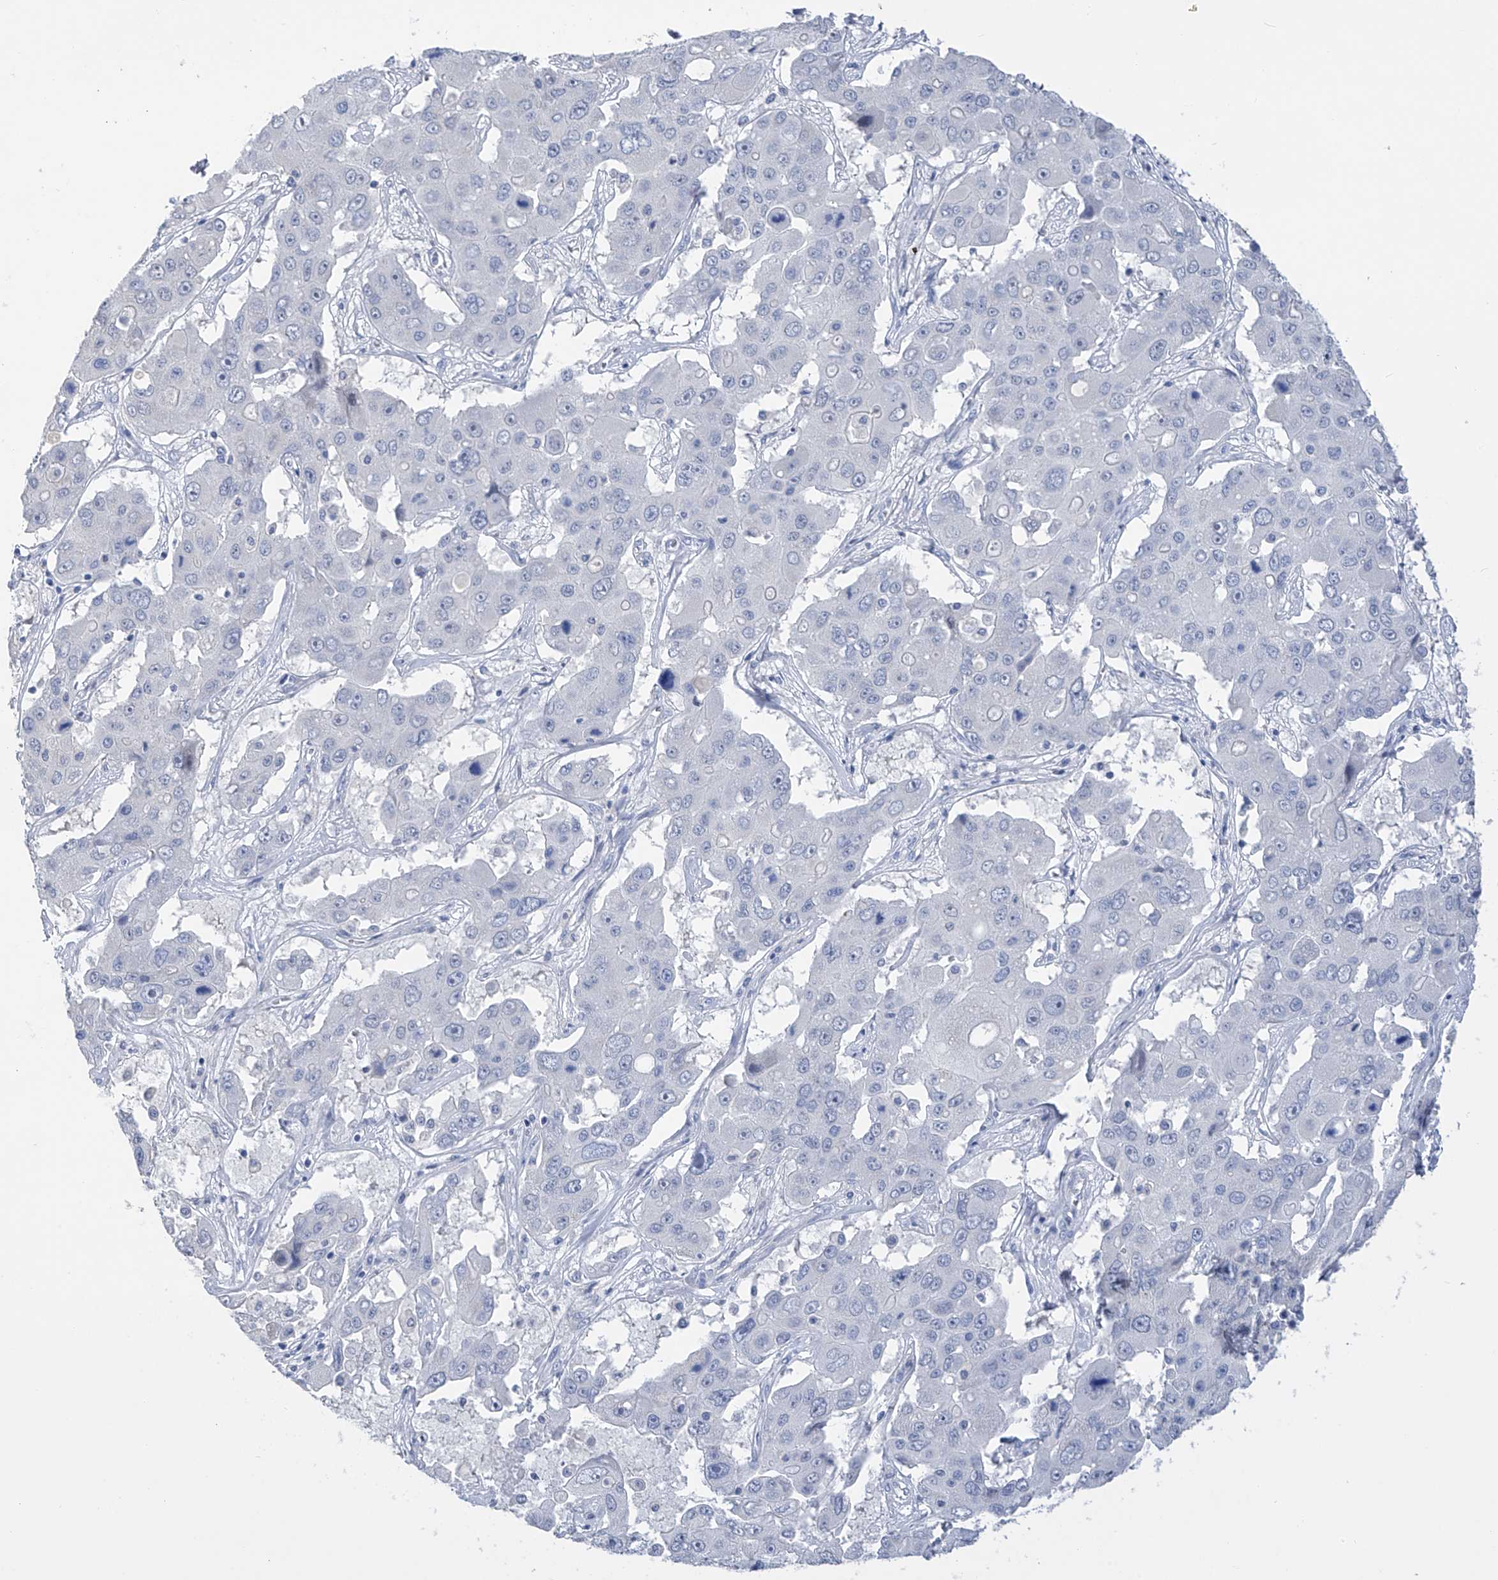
{"staining": {"intensity": "negative", "quantity": "none", "location": "none"}, "tissue": "liver cancer", "cell_type": "Tumor cells", "image_type": "cancer", "snomed": [{"axis": "morphology", "description": "Cholangiocarcinoma"}, {"axis": "topography", "description": "Liver"}], "caption": "Micrograph shows no protein positivity in tumor cells of cholangiocarcinoma (liver) tissue. (DAB immunohistochemistry, high magnification).", "gene": "ADRA1A", "patient": {"sex": "male", "age": 67}}